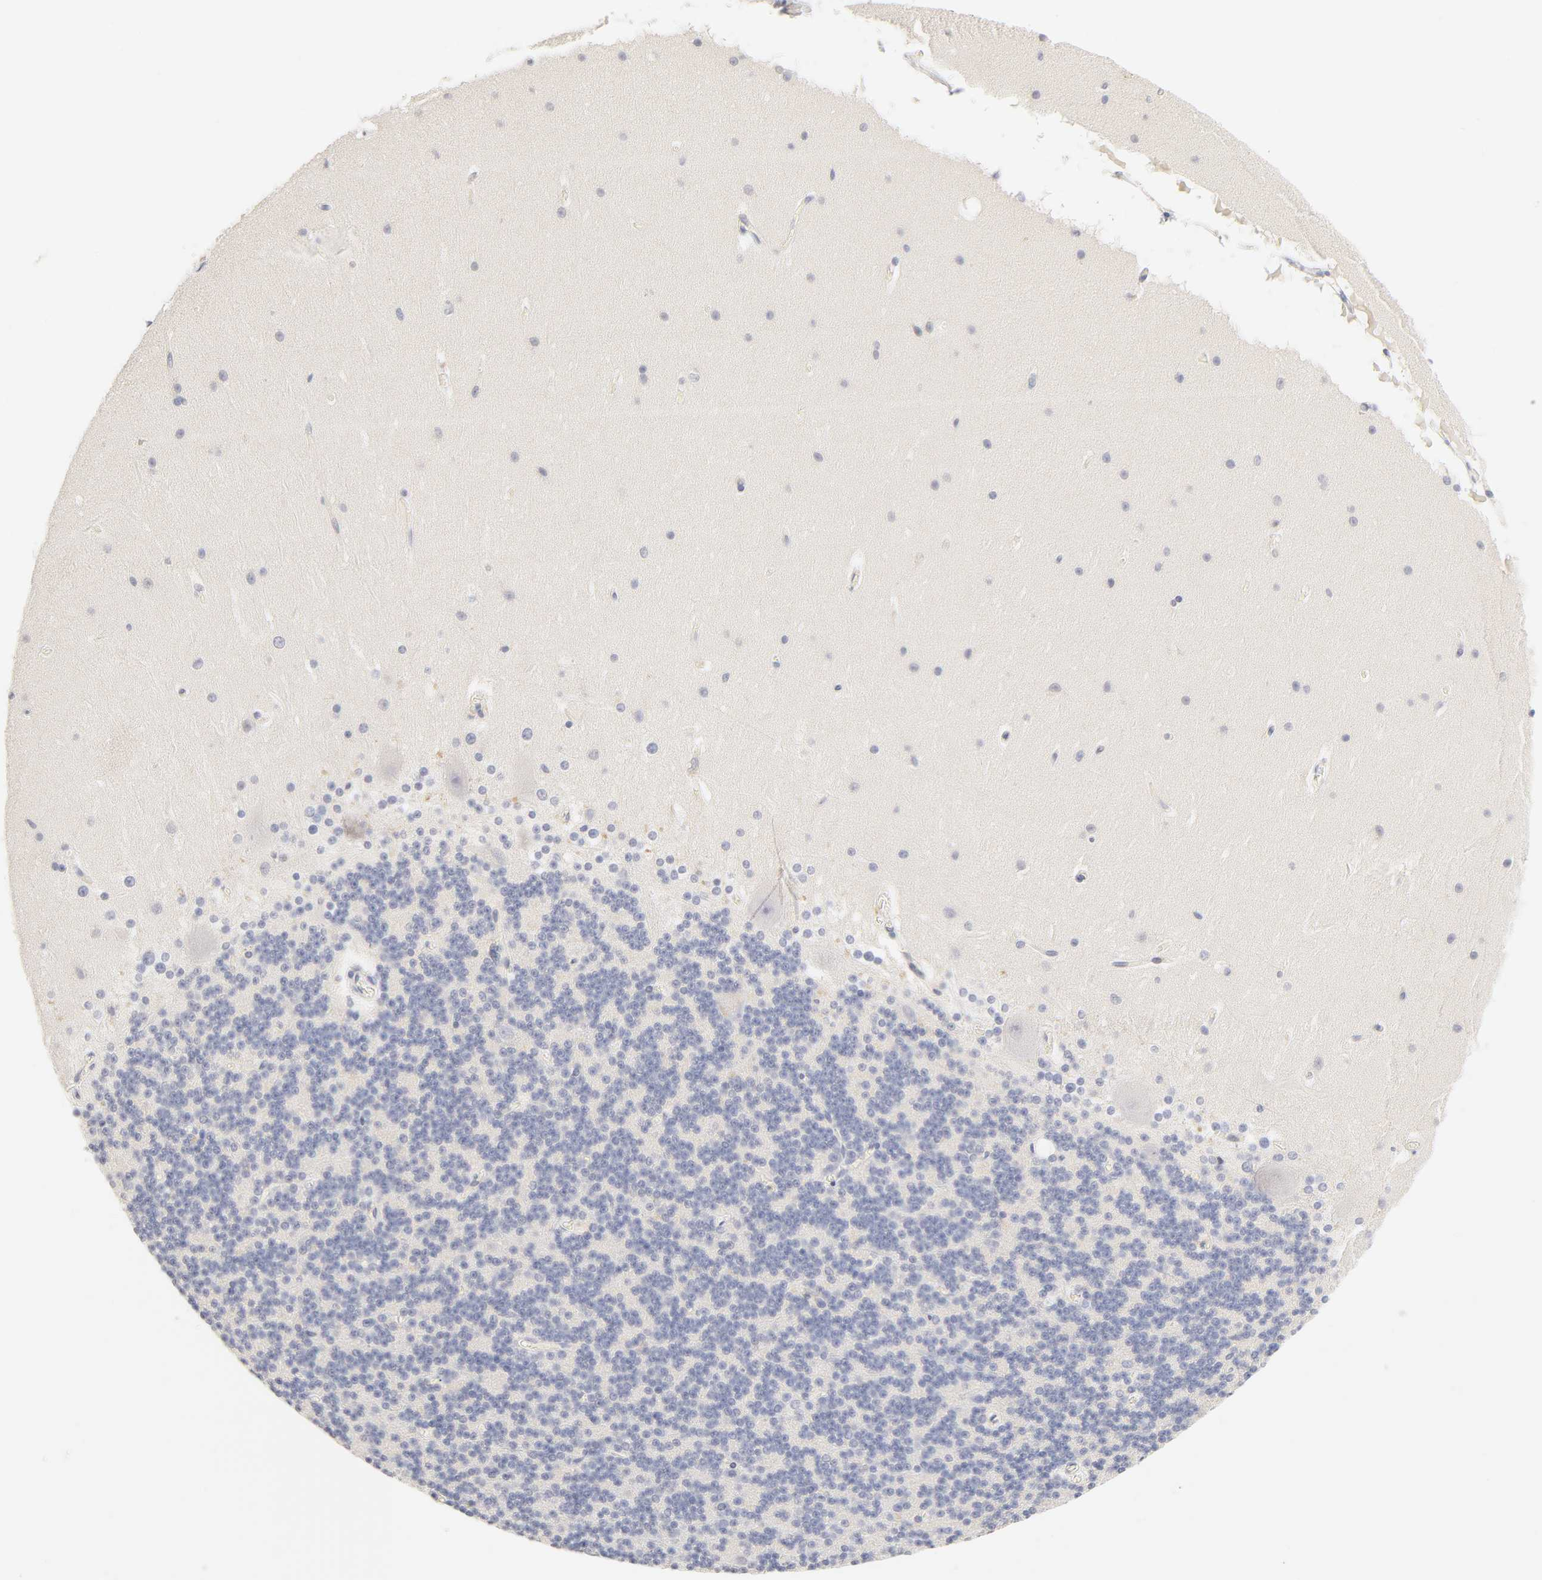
{"staining": {"intensity": "negative", "quantity": "none", "location": "none"}, "tissue": "cerebellum", "cell_type": "Cells in granular layer", "image_type": "normal", "snomed": [{"axis": "morphology", "description": "Normal tissue, NOS"}, {"axis": "topography", "description": "Cerebellum"}], "caption": "IHC micrograph of benign cerebellum: human cerebellum stained with DAB reveals no significant protein positivity in cells in granular layer.", "gene": "CYP4B1", "patient": {"sex": "female", "age": 19}}